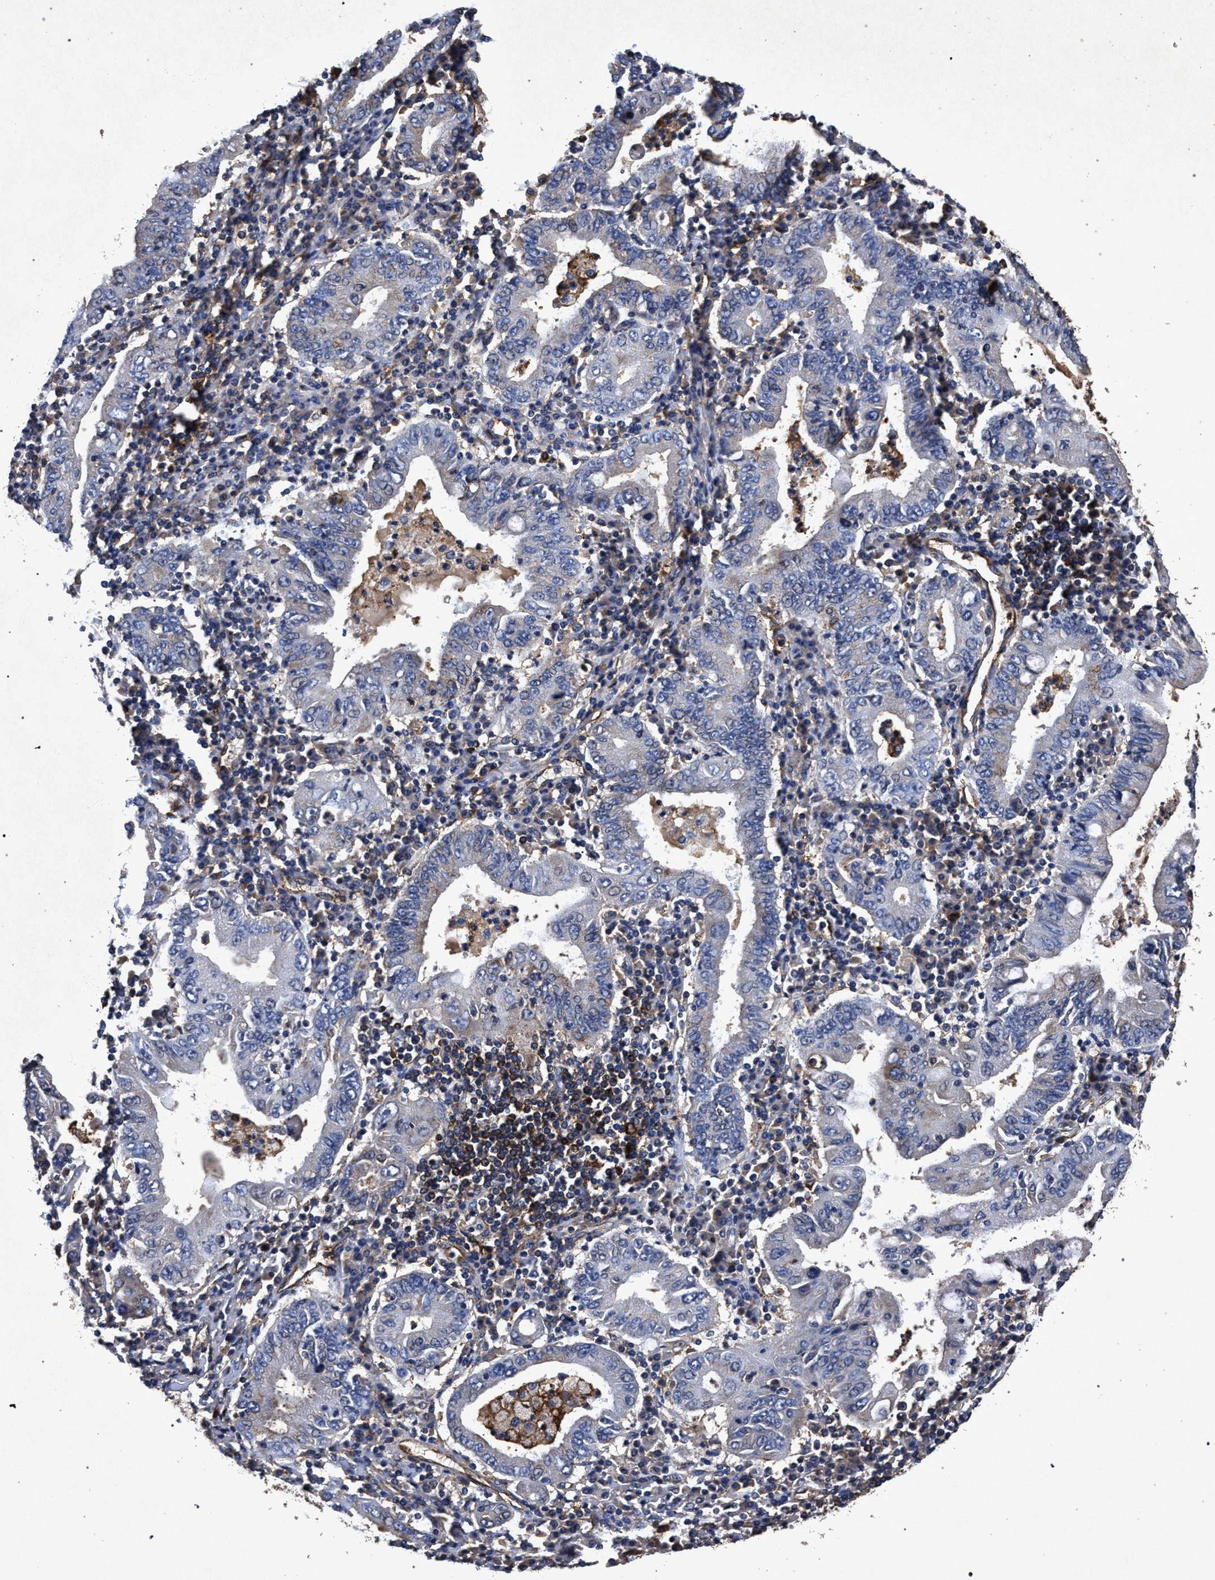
{"staining": {"intensity": "weak", "quantity": "<25%", "location": "cytoplasmic/membranous"}, "tissue": "stomach cancer", "cell_type": "Tumor cells", "image_type": "cancer", "snomed": [{"axis": "morphology", "description": "Normal tissue, NOS"}, {"axis": "morphology", "description": "Adenocarcinoma, NOS"}, {"axis": "topography", "description": "Esophagus"}, {"axis": "topography", "description": "Stomach, upper"}, {"axis": "topography", "description": "Peripheral nerve tissue"}], "caption": "Protein analysis of stomach adenocarcinoma shows no significant positivity in tumor cells. (Stains: DAB immunohistochemistry (IHC) with hematoxylin counter stain, Microscopy: brightfield microscopy at high magnification).", "gene": "MARCKS", "patient": {"sex": "male", "age": 62}}